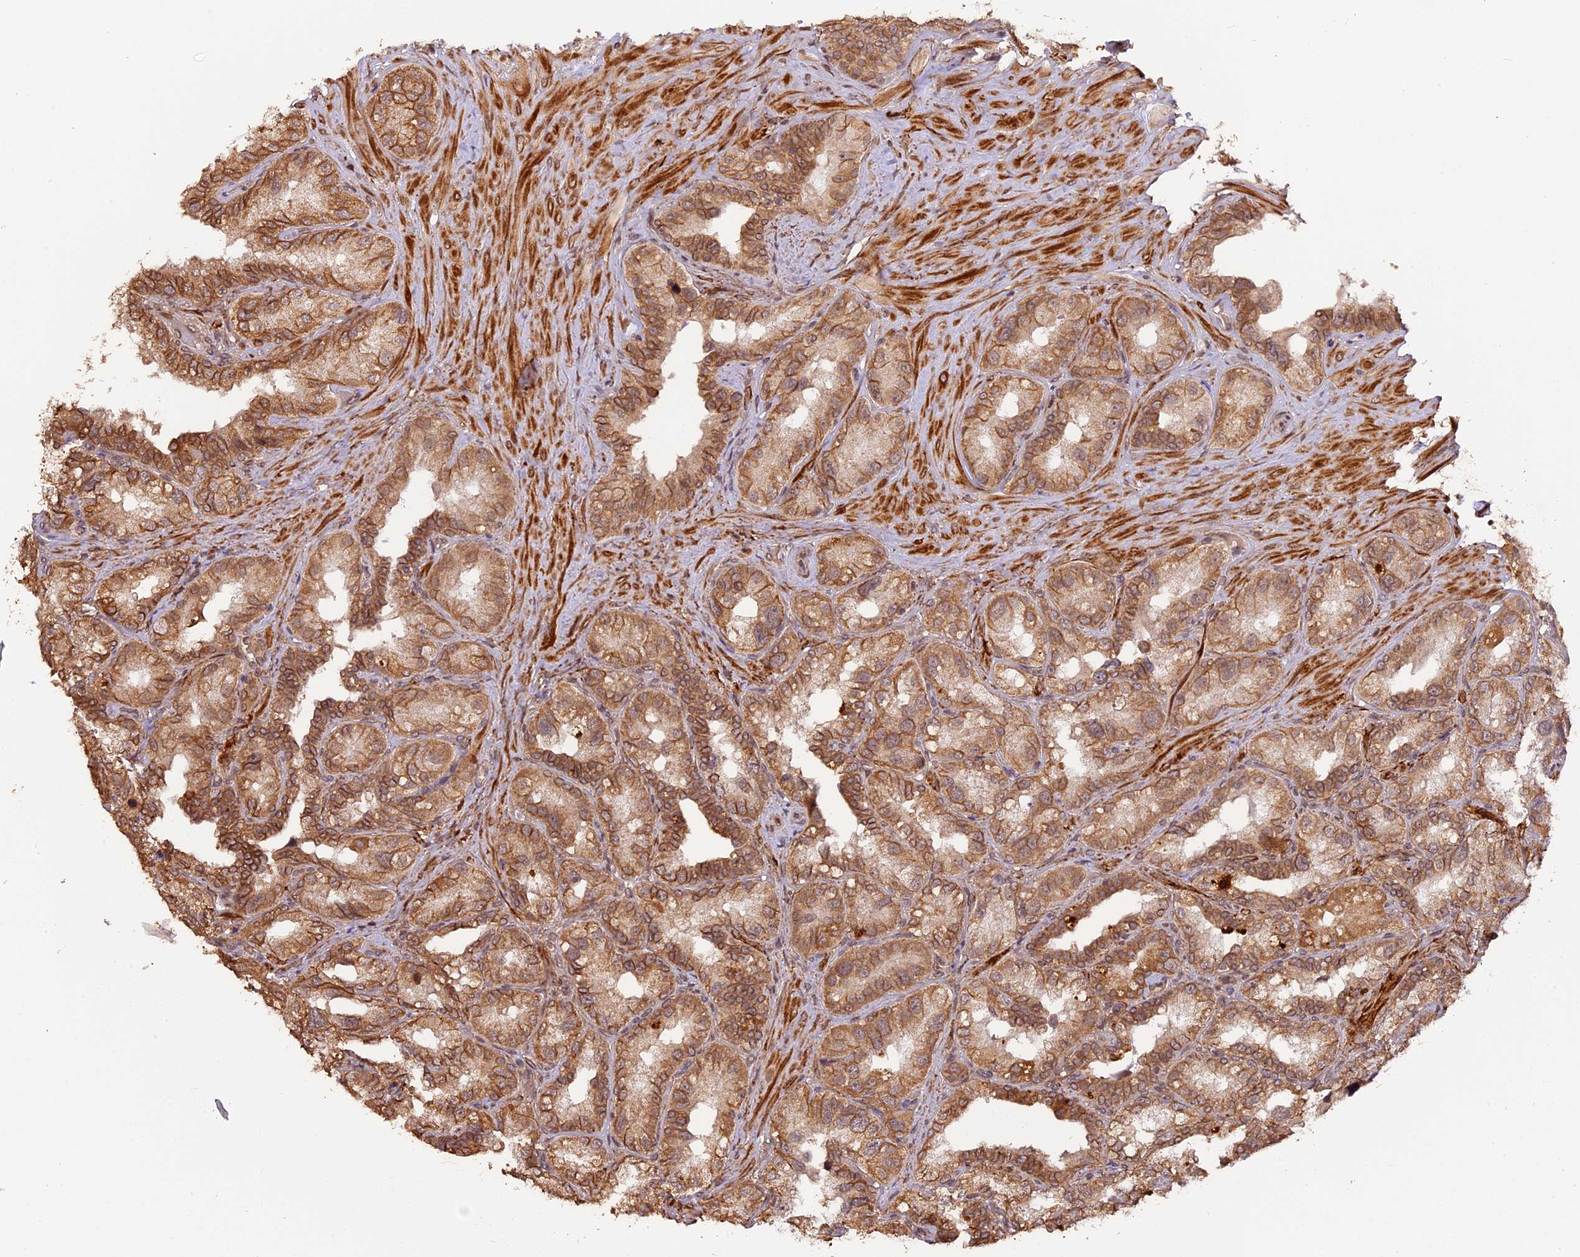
{"staining": {"intensity": "moderate", "quantity": ">75%", "location": "cytoplasmic/membranous,nuclear"}, "tissue": "seminal vesicle", "cell_type": "Glandular cells", "image_type": "normal", "snomed": [{"axis": "morphology", "description": "Normal tissue, NOS"}, {"axis": "topography", "description": "Seminal veicle"}, {"axis": "topography", "description": "Peripheral nerve tissue"}], "caption": "IHC histopathology image of unremarkable seminal vesicle: human seminal vesicle stained using immunohistochemistry shows medium levels of moderate protein expression localized specifically in the cytoplasmic/membranous,nuclear of glandular cells, appearing as a cytoplasmic/membranous,nuclear brown color.", "gene": "ZNF480", "patient": {"sex": "male", "age": 67}}